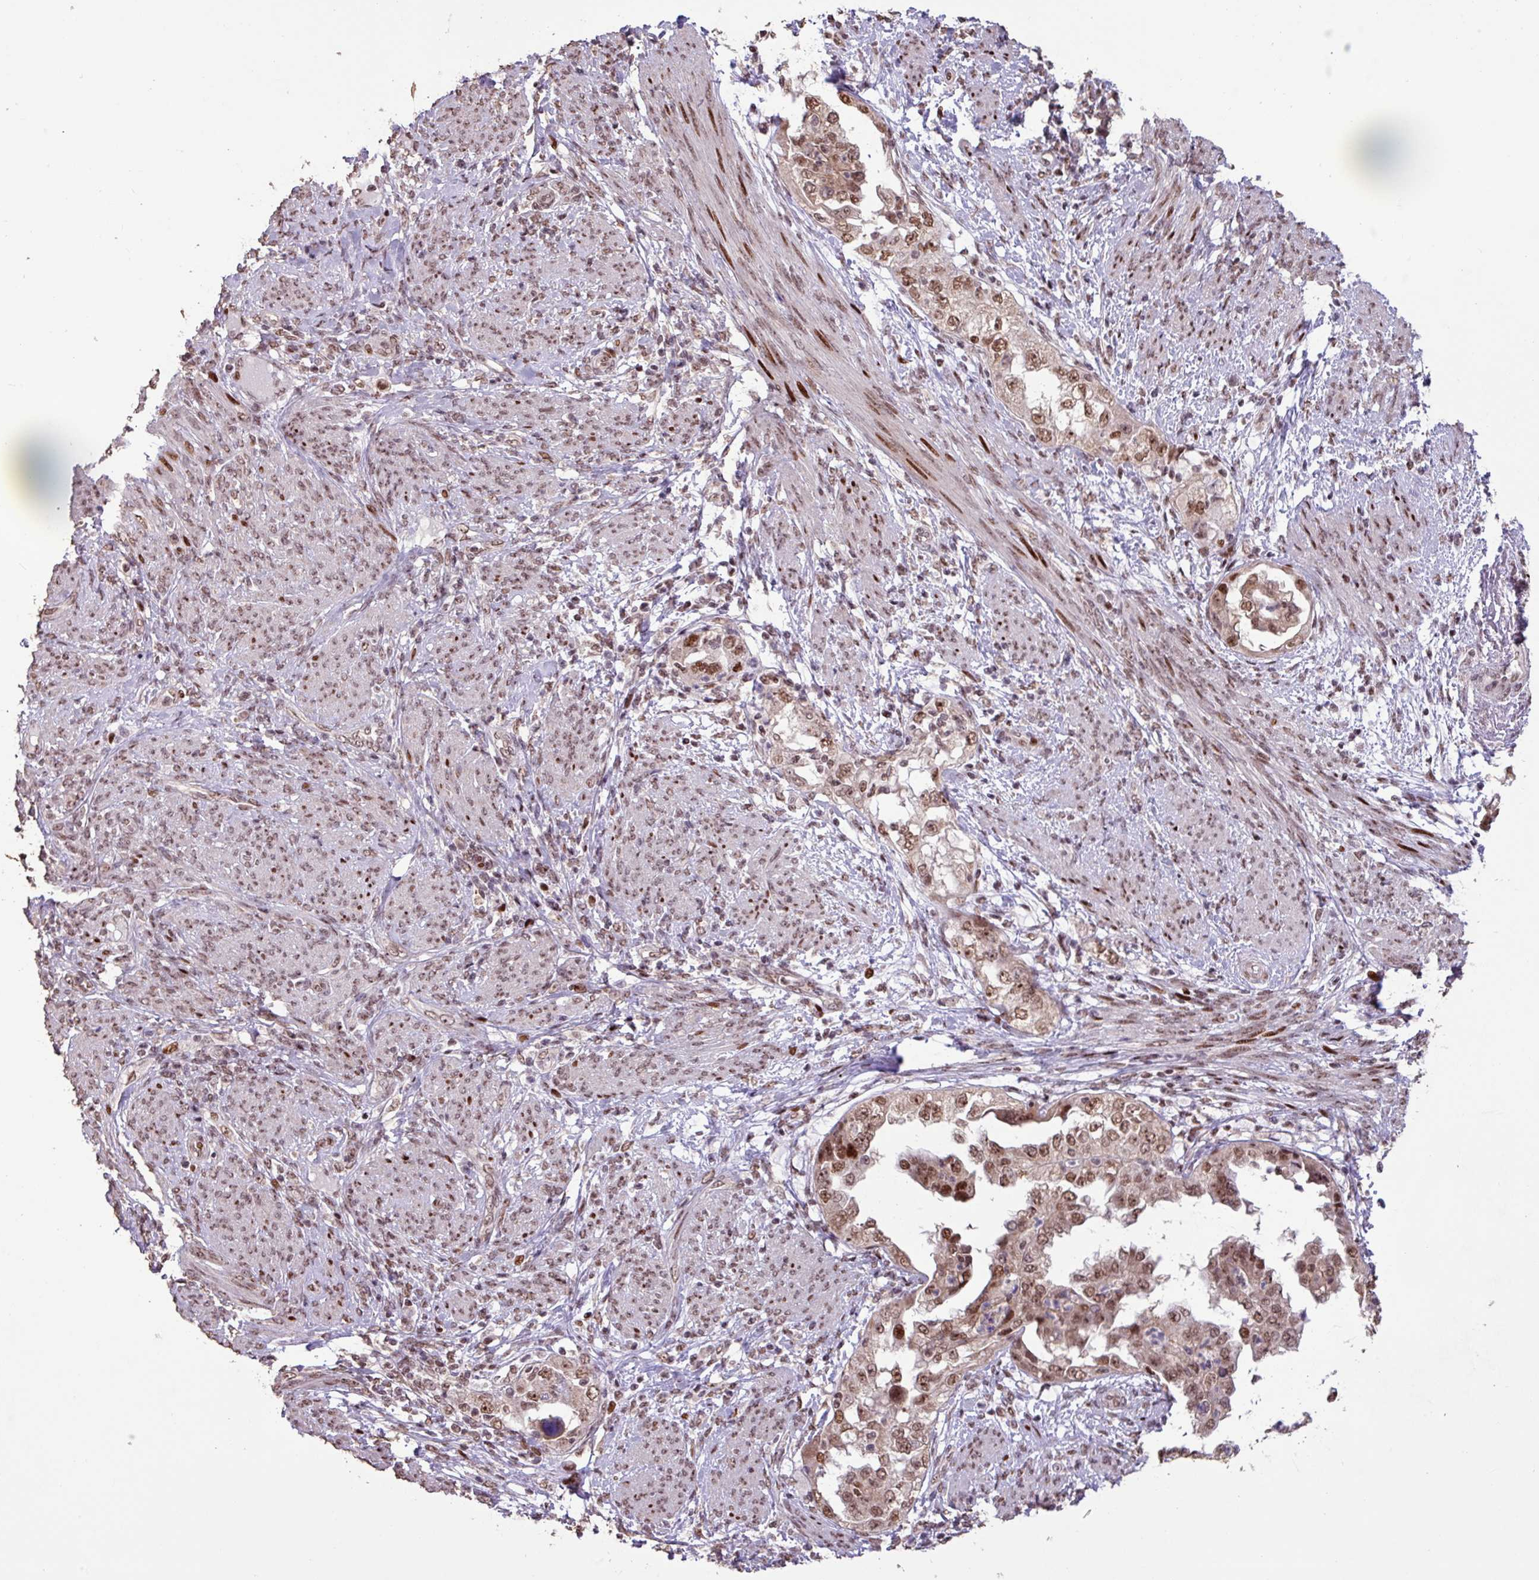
{"staining": {"intensity": "moderate", "quantity": ">75%", "location": "nuclear"}, "tissue": "endometrial cancer", "cell_type": "Tumor cells", "image_type": "cancer", "snomed": [{"axis": "morphology", "description": "Adenocarcinoma, NOS"}, {"axis": "topography", "description": "Endometrium"}], "caption": "Tumor cells demonstrate moderate nuclear expression in about >75% of cells in endometrial adenocarcinoma. Using DAB (brown) and hematoxylin (blue) stains, captured at high magnification using brightfield microscopy.", "gene": "ZNF709", "patient": {"sex": "female", "age": 85}}